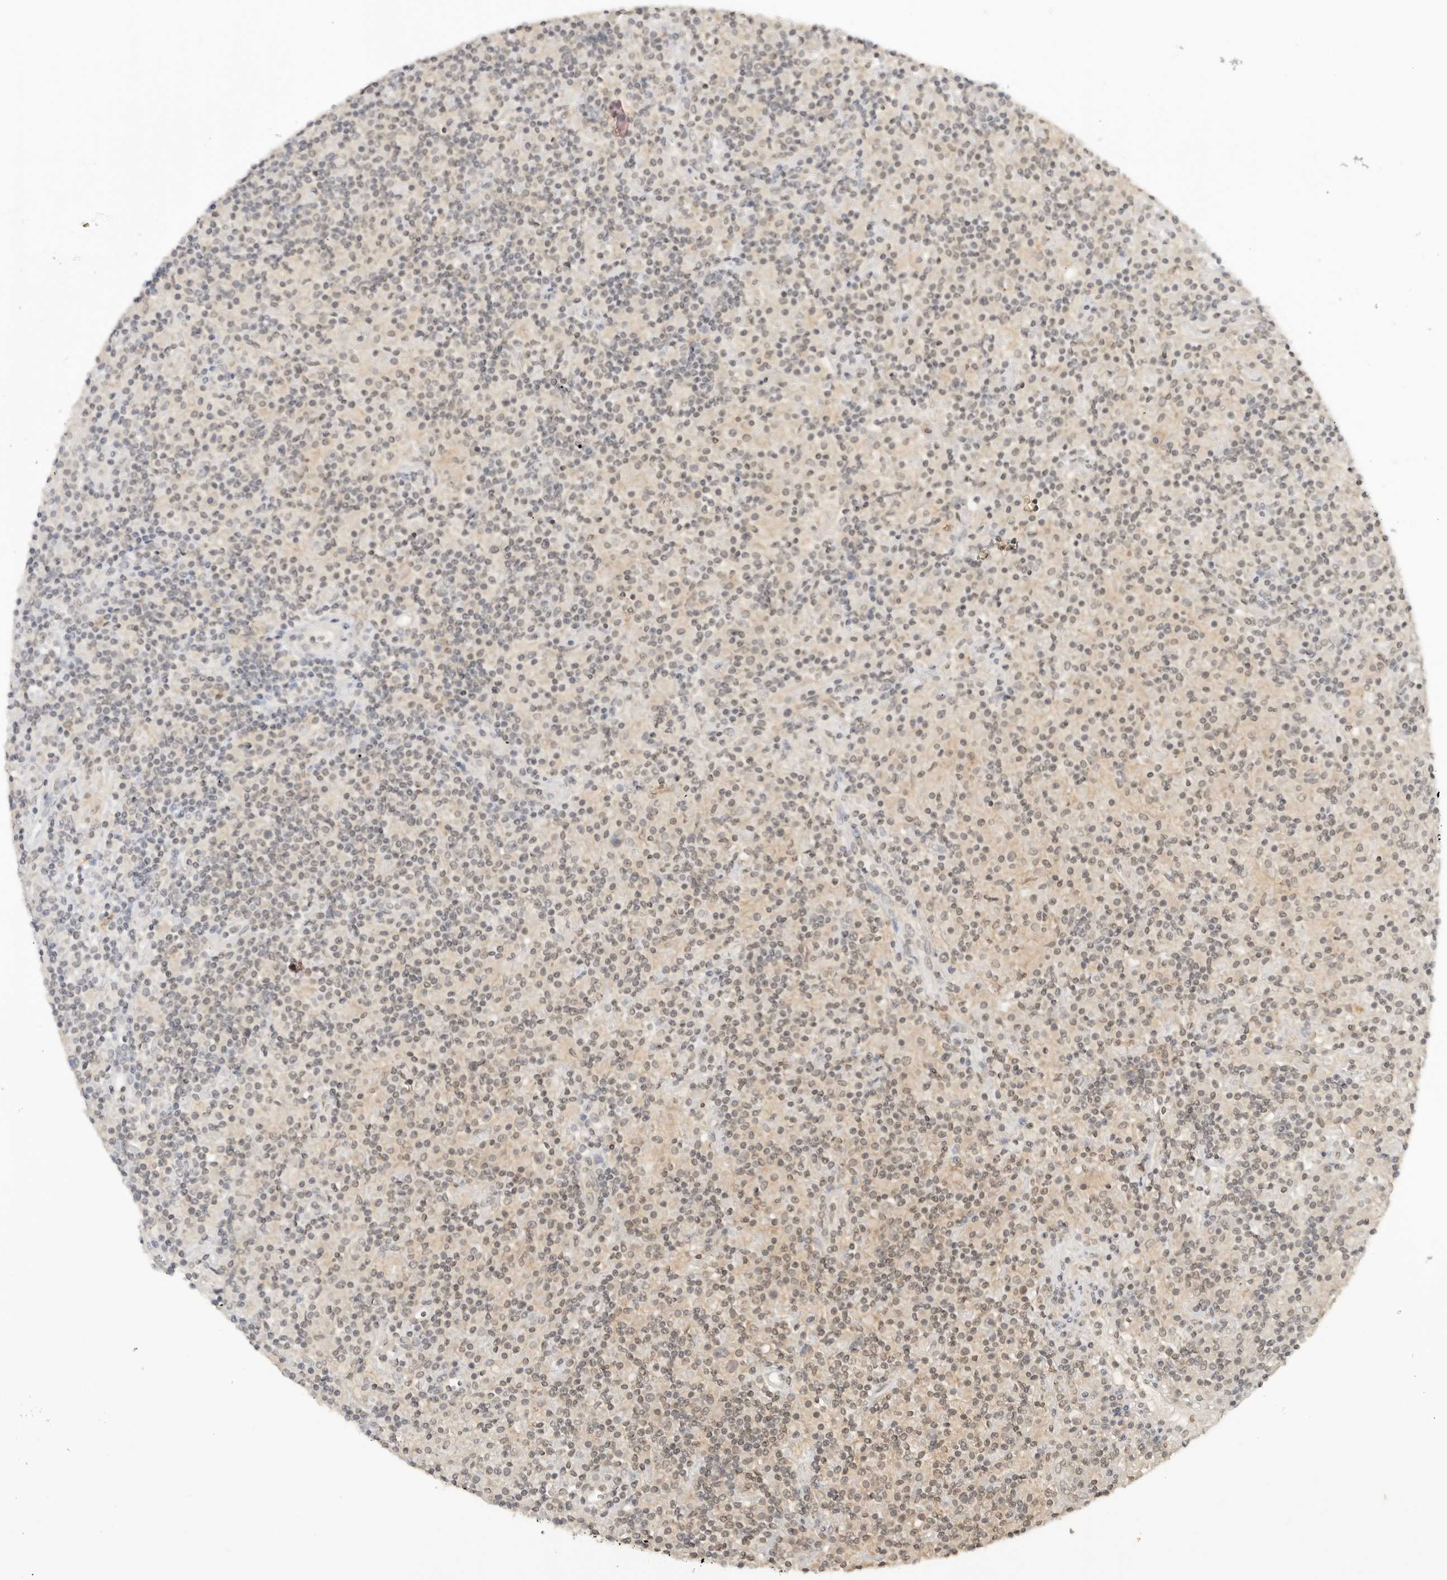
{"staining": {"intensity": "negative", "quantity": "none", "location": "none"}, "tissue": "lymphoma", "cell_type": "Tumor cells", "image_type": "cancer", "snomed": [{"axis": "morphology", "description": "Hodgkin's disease, NOS"}, {"axis": "topography", "description": "Lymph node"}], "caption": "This is an immunohistochemistry photomicrograph of human Hodgkin's disease. There is no staining in tumor cells.", "gene": "EPHA1", "patient": {"sex": "male", "age": 70}}